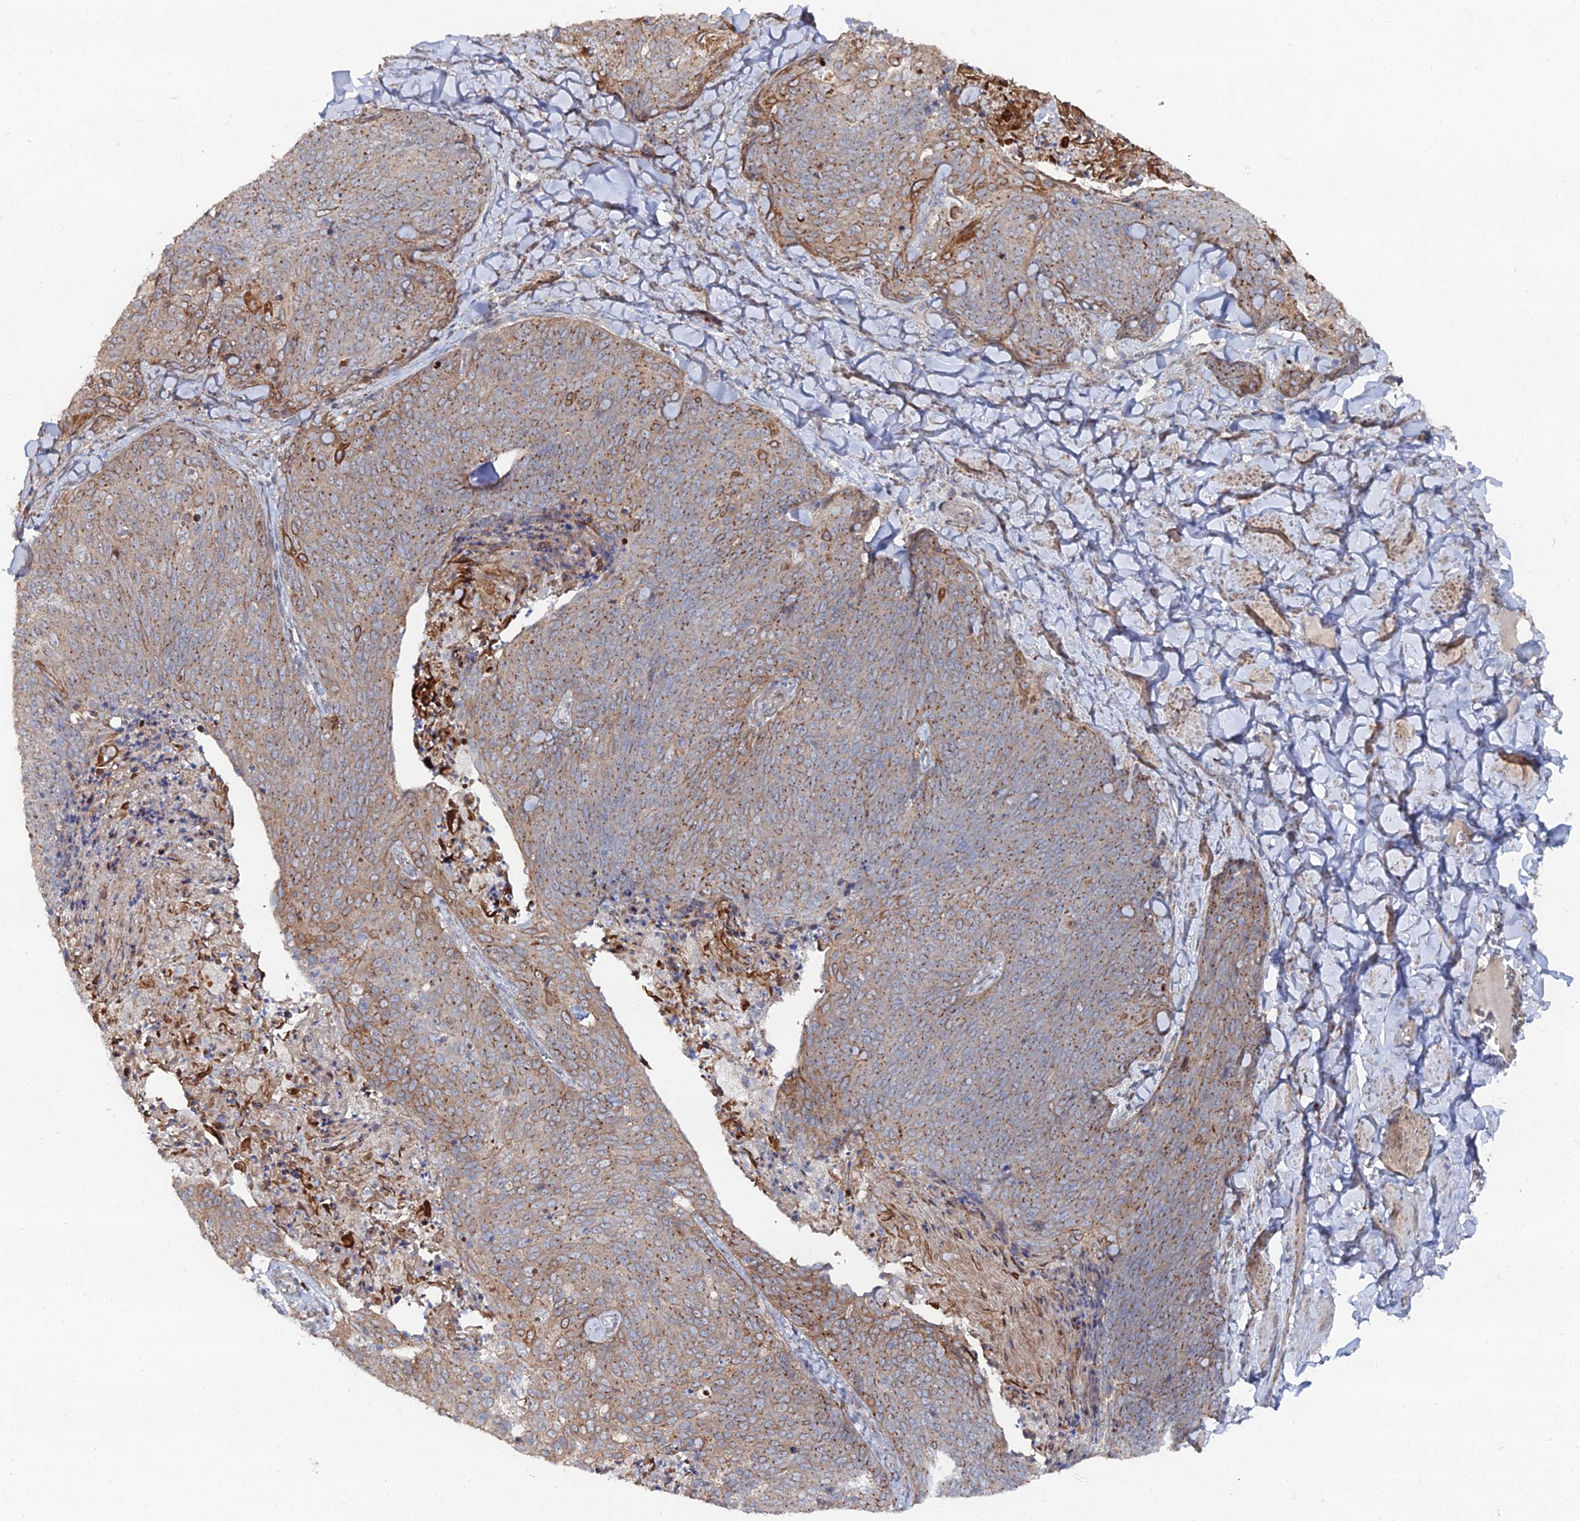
{"staining": {"intensity": "moderate", "quantity": ">75%", "location": "cytoplasmic/membranous"}, "tissue": "skin cancer", "cell_type": "Tumor cells", "image_type": "cancer", "snomed": [{"axis": "morphology", "description": "Squamous cell carcinoma, NOS"}, {"axis": "topography", "description": "Skin"}, {"axis": "topography", "description": "Vulva"}], "caption": "IHC staining of skin cancer, which shows medium levels of moderate cytoplasmic/membranous positivity in approximately >75% of tumor cells indicating moderate cytoplasmic/membranous protein staining. The staining was performed using DAB (3,3'-diaminobenzidine) (brown) for protein detection and nuclei were counterstained in hematoxylin (blue).", "gene": "SGMS1", "patient": {"sex": "female", "age": 85}}